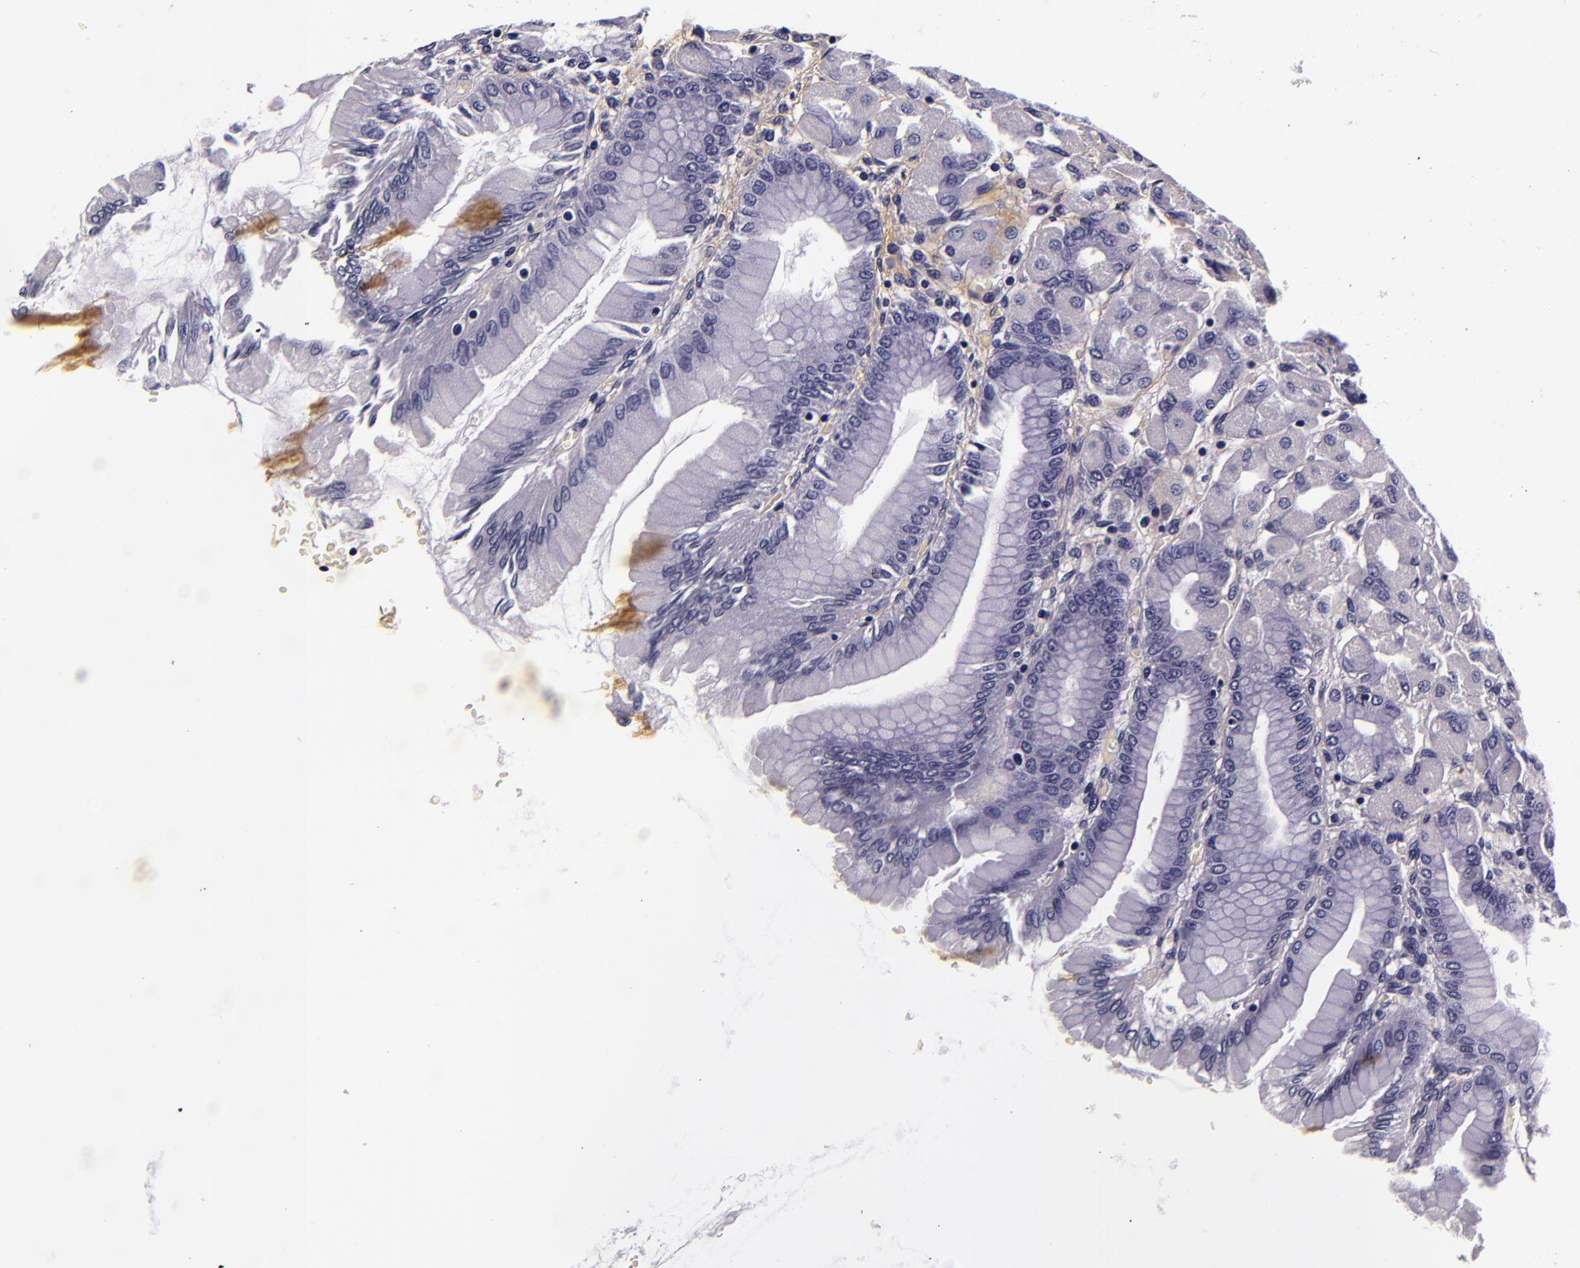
{"staining": {"intensity": "negative", "quantity": "none", "location": "none"}, "tissue": "stomach", "cell_type": "Glandular cells", "image_type": "normal", "snomed": [{"axis": "morphology", "description": "Normal tissue, NOS"}, {"axis": "topography", "description": "Stomach, upper"}], "caption": "IHC photomicrograph of benign stomach: human stomach stained with DAB exhibits no significant protein staining in glandular cells.", "gene": "FBN1", "patient": {"sex": "female", "age": 56}}